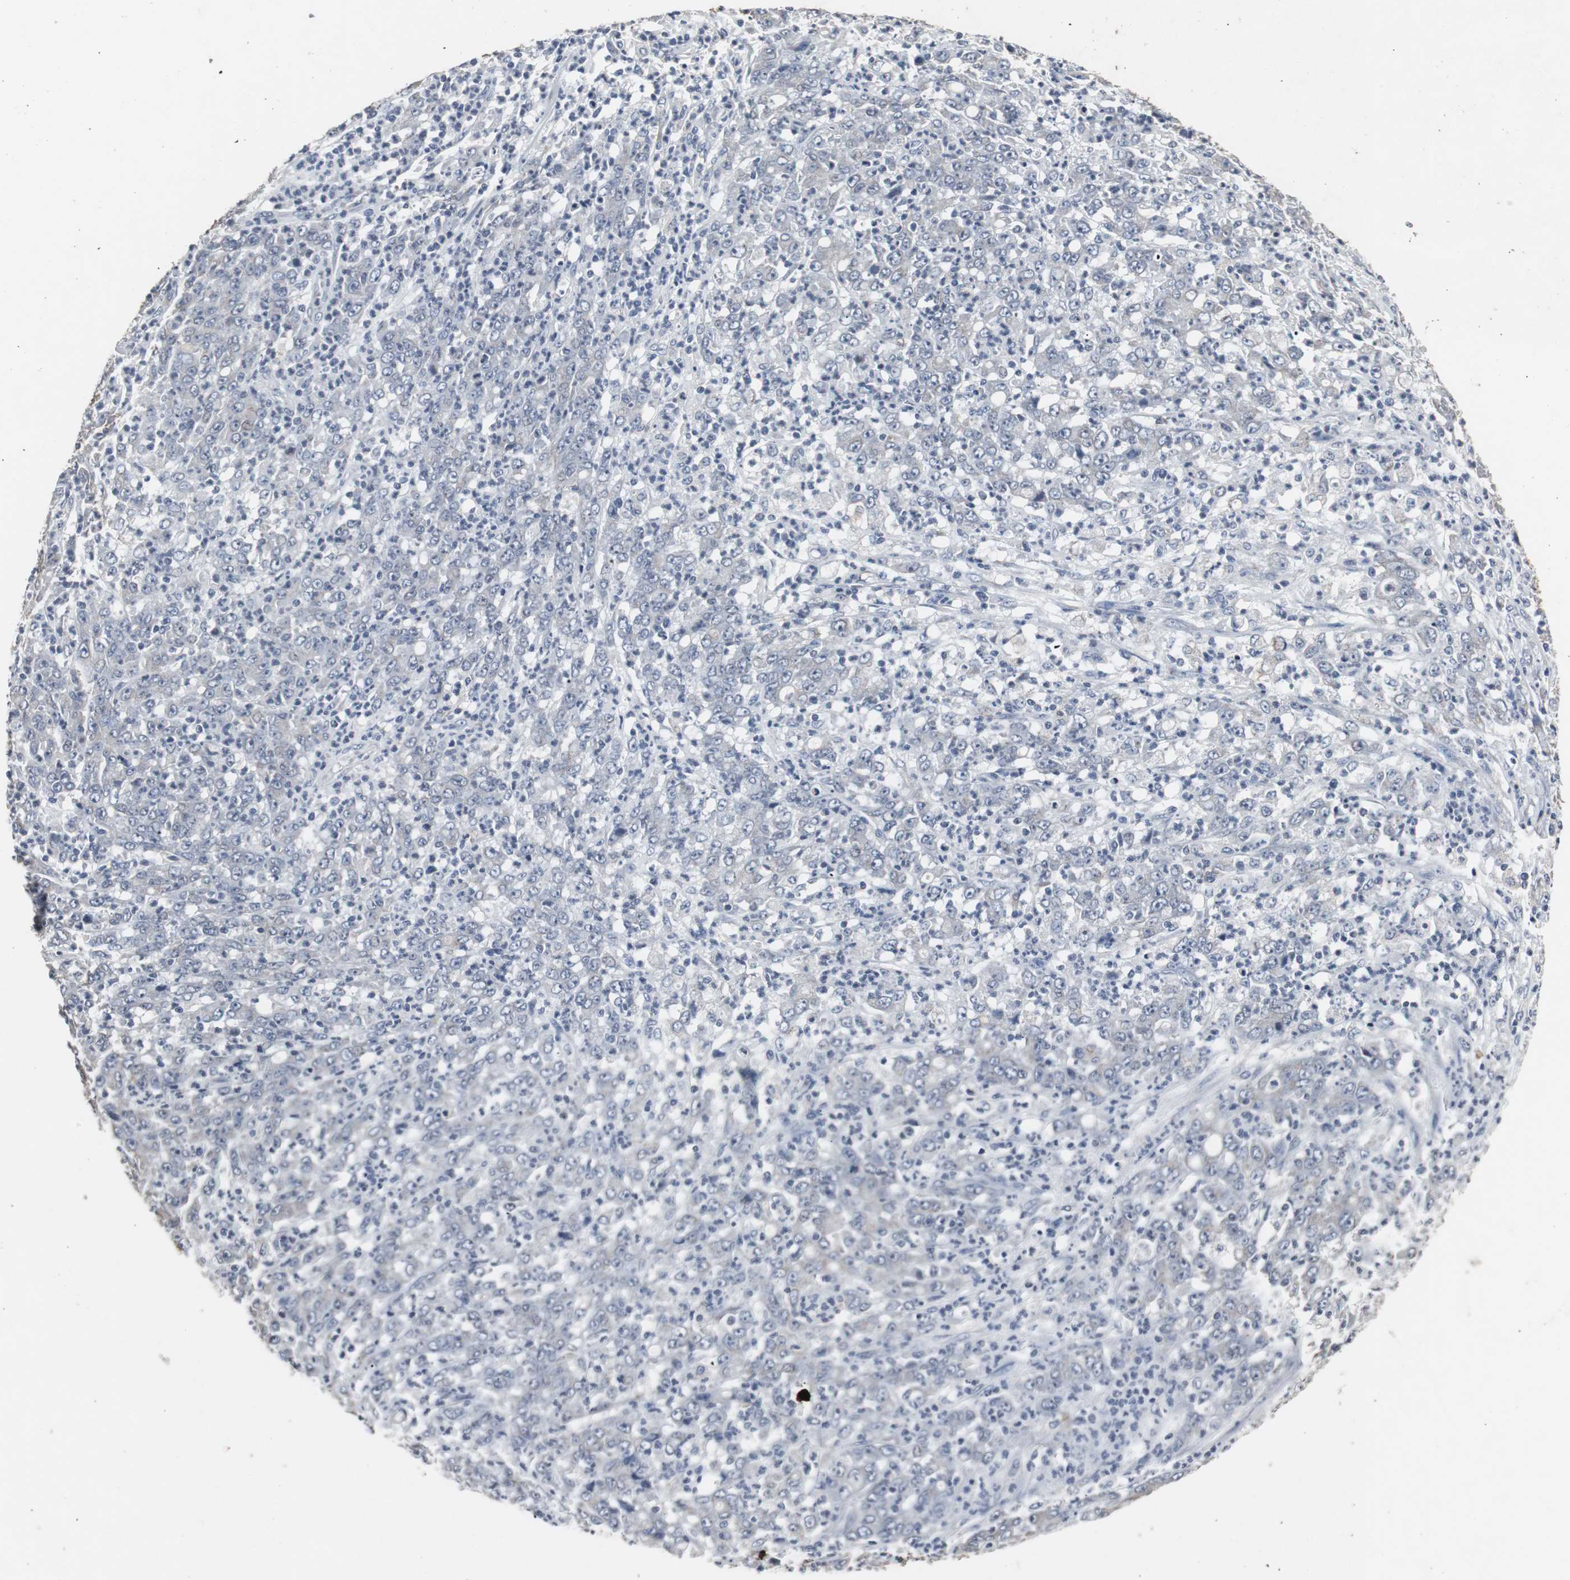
{"staining": {"intensity": "negative", "quantity": "none", "location": "none"}, "tissue": "stomach cancer", "cell_type": "Tumor cells", "image_type": "cancer", "snomed": [{"axis": "morphology", "description": "Adenocarcinoma, NOS"}, {"axis": "topography", "description": "Stomach, lower"}], "caption": "DAB (3,3'-diaminobenzidine) immunohistochemical staining of human stomach adenocarcinoma demonstrates no significant expression in tumor cells.", "gene": "ACAA1", "patient": {"sex": "female", "age": 71}}